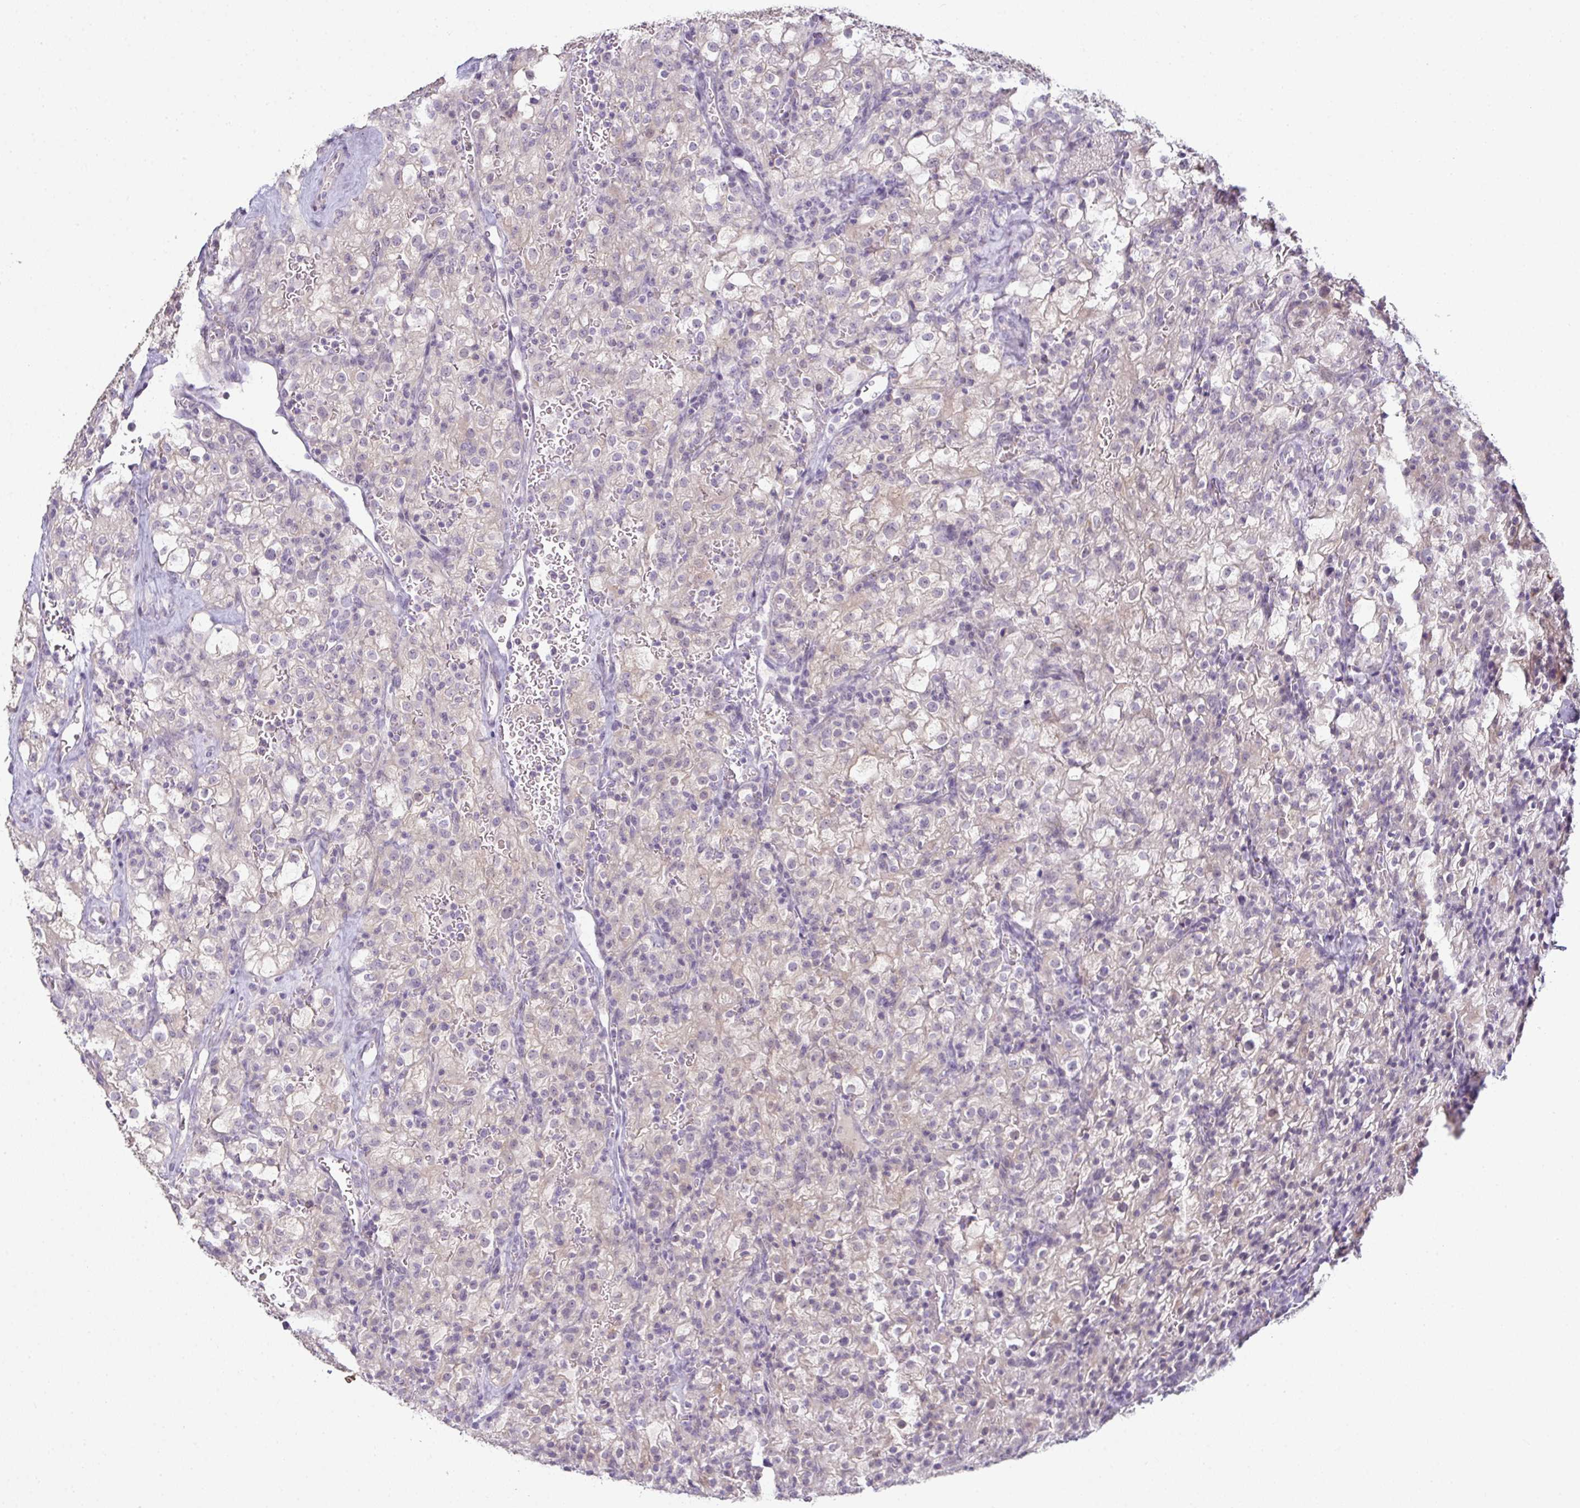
{"staining": {"intensity": "negative", "quantity": "none", "location": "none"}, "tissue": "renal cancer", "cell_type": "Tumor cells", "image_type": "cancer", "snomed": [{"axis": "morphology", "description": "Adenocarcinoma, NOS"}, {"axis": "topography", "description": "Kidney"}], "caption": "This is a photomicrograph of immunohistochemistry (IHC) staining of renal cancer, which shows no expression in tumor cells.", "gene": "CMPK1", "patient": {"sex": "female", "age": 74}}